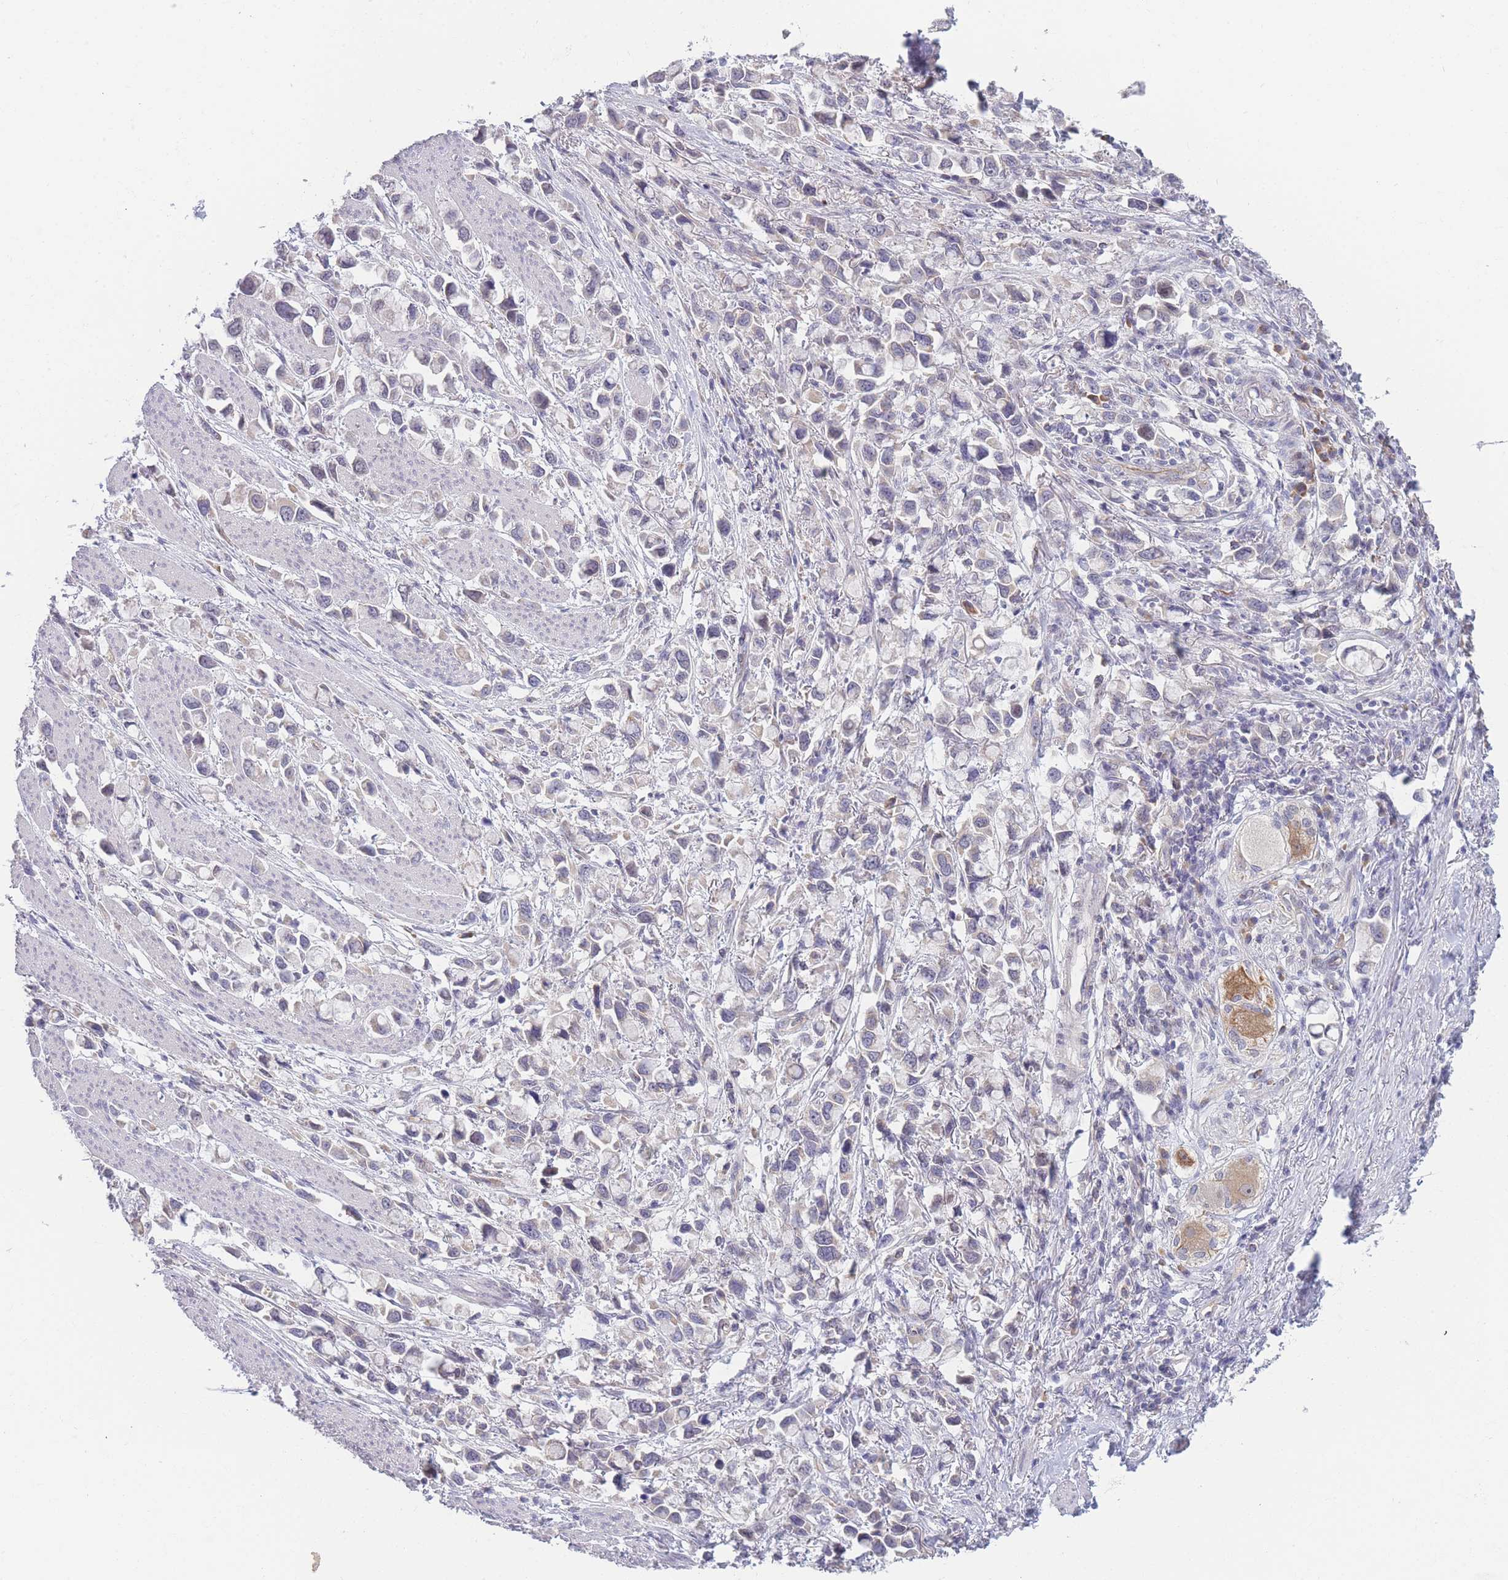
{"staining": {"intensity": "negative", "quantity": "none", "location": "none"}, "tissue": "stomach cancer", "cell_type": "Tumor cells", "image_type": "cancer", "snomed": [{"axis": "morphology", "description": "Adenocarcinoma, NOS"}, {"axis": "topography", "description": "Stomach"}], "caption": "Tumor cells show no significant staining in adenocarcinoma (stomach).", "gene": "FAM227B", "patient": {"sex": "female", "age": 81}}